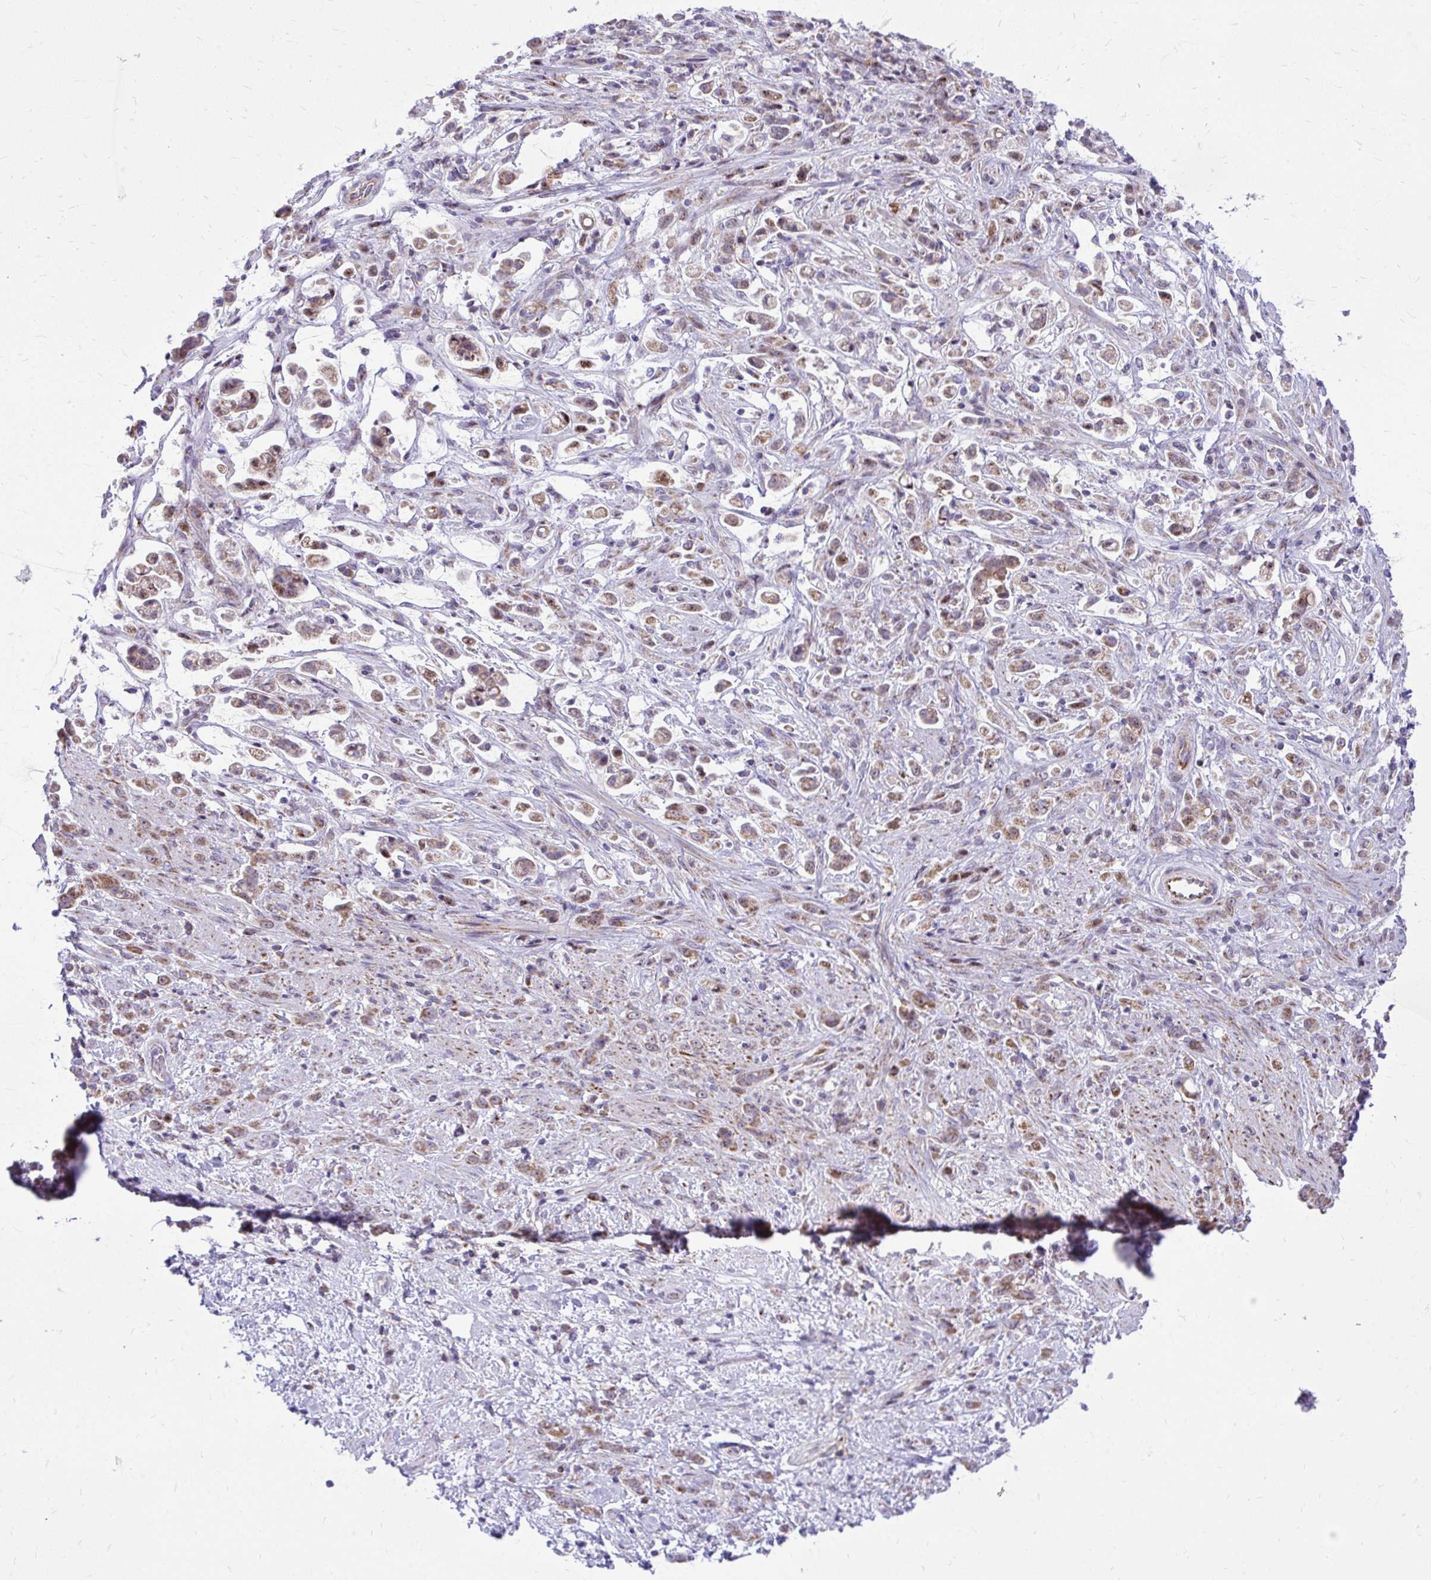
{"staining": {"intensity": "weak", "quantity": ">75%", "location": "cytoplasmic/membranous"}, "tissue": "stomach cancer", "cell_type": "Tumor cells", "image_type": "cancer", "snomed": [{"axis": "morphology", "description": "Adenocarcinoma, NOS"}, {"axis": "topography", "description": "Stomach"}], "caption": "IHC histopathology image of neoplastic tissue: stomach cancer (adenocarcinoma) stained using immunohistochemistry (IHC) exhibits low levels of weak protein expression localized specifically in the cytoplasmic/membranous of tumor cells, appearing as a cytoplasmic/membranous brown color.", "gene": "GPRIN3", "patient": {"sex": "female", "age": 60}}